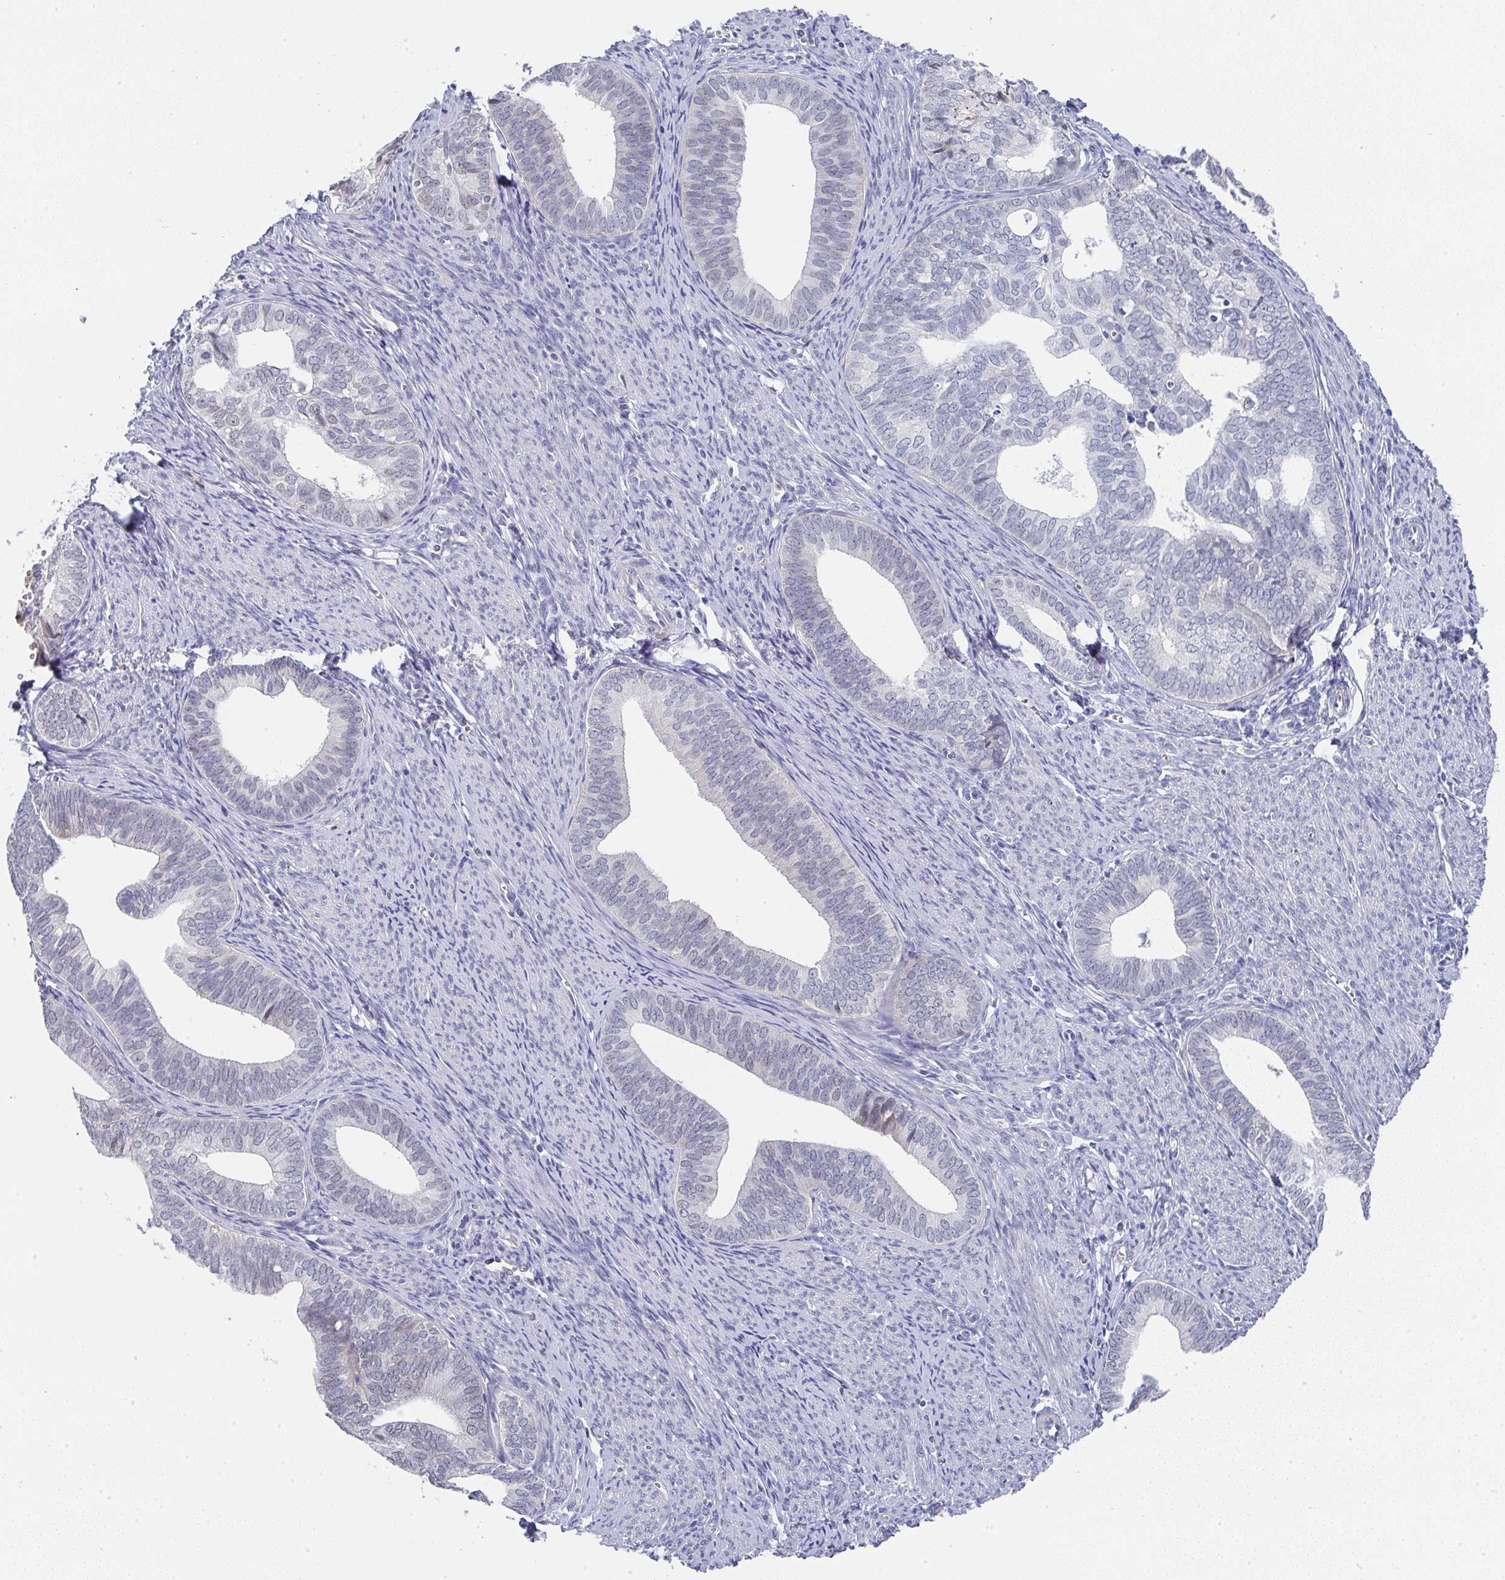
{"staining": {"intensity": "negative", "quantity": "none", "location": "none"}, "tissue": "endometrial cancer", "cell_type": "Tumor cells", "image_type": "cancer", "snomed": [{"axis": "morphology", "description": "Adenocarcinoma, NOS"}, {"axis": "topography", "description": "Endometrium"}], "caption": "Tumor cells are negative for protein expression in human endometrial adenocarcinoma.", "gene": "NCF1", "patient": {"sex": "female", "age": 75}}